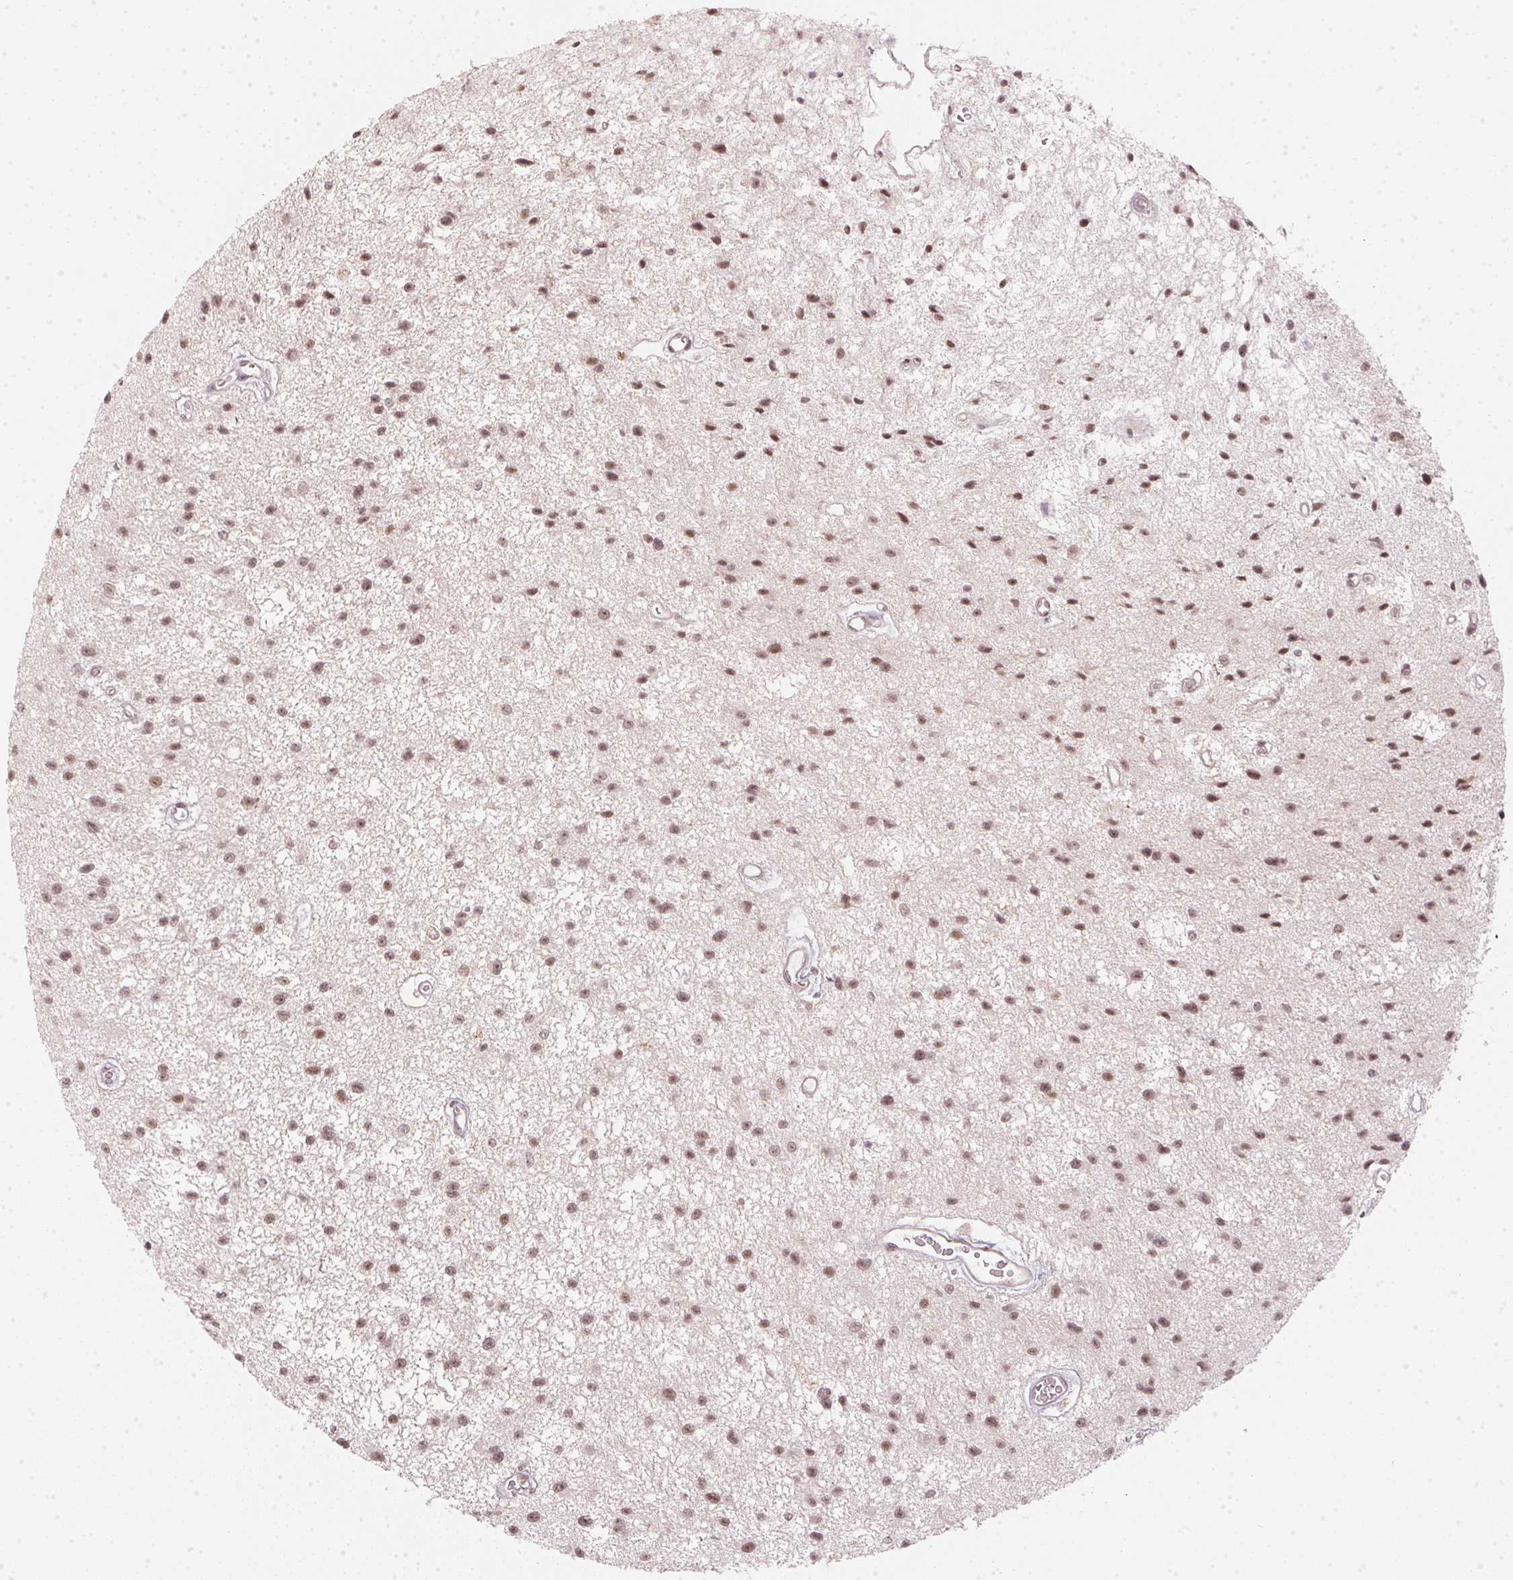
{"staining": {"intensity": "moderate", "quantity": ">75%", "location": "nuclear"}, "tissue": "glioma", "cell_type": "Tumor cells", "image_type": "cancer", "snomed": [{"axis": "morphology", "description": "Glioma, malignant, Low grade"}, {"axis": "topography", "description": "Brain"}], "caption": "An image of malignant glioma (low-grade) stained for a protein shows moderate nuclear brown staining in tumor cells. (IHC, brightfield microscopy, high magnification).", "gene": "KAT6A", "patient": {"sex": "male", "age": 43}}